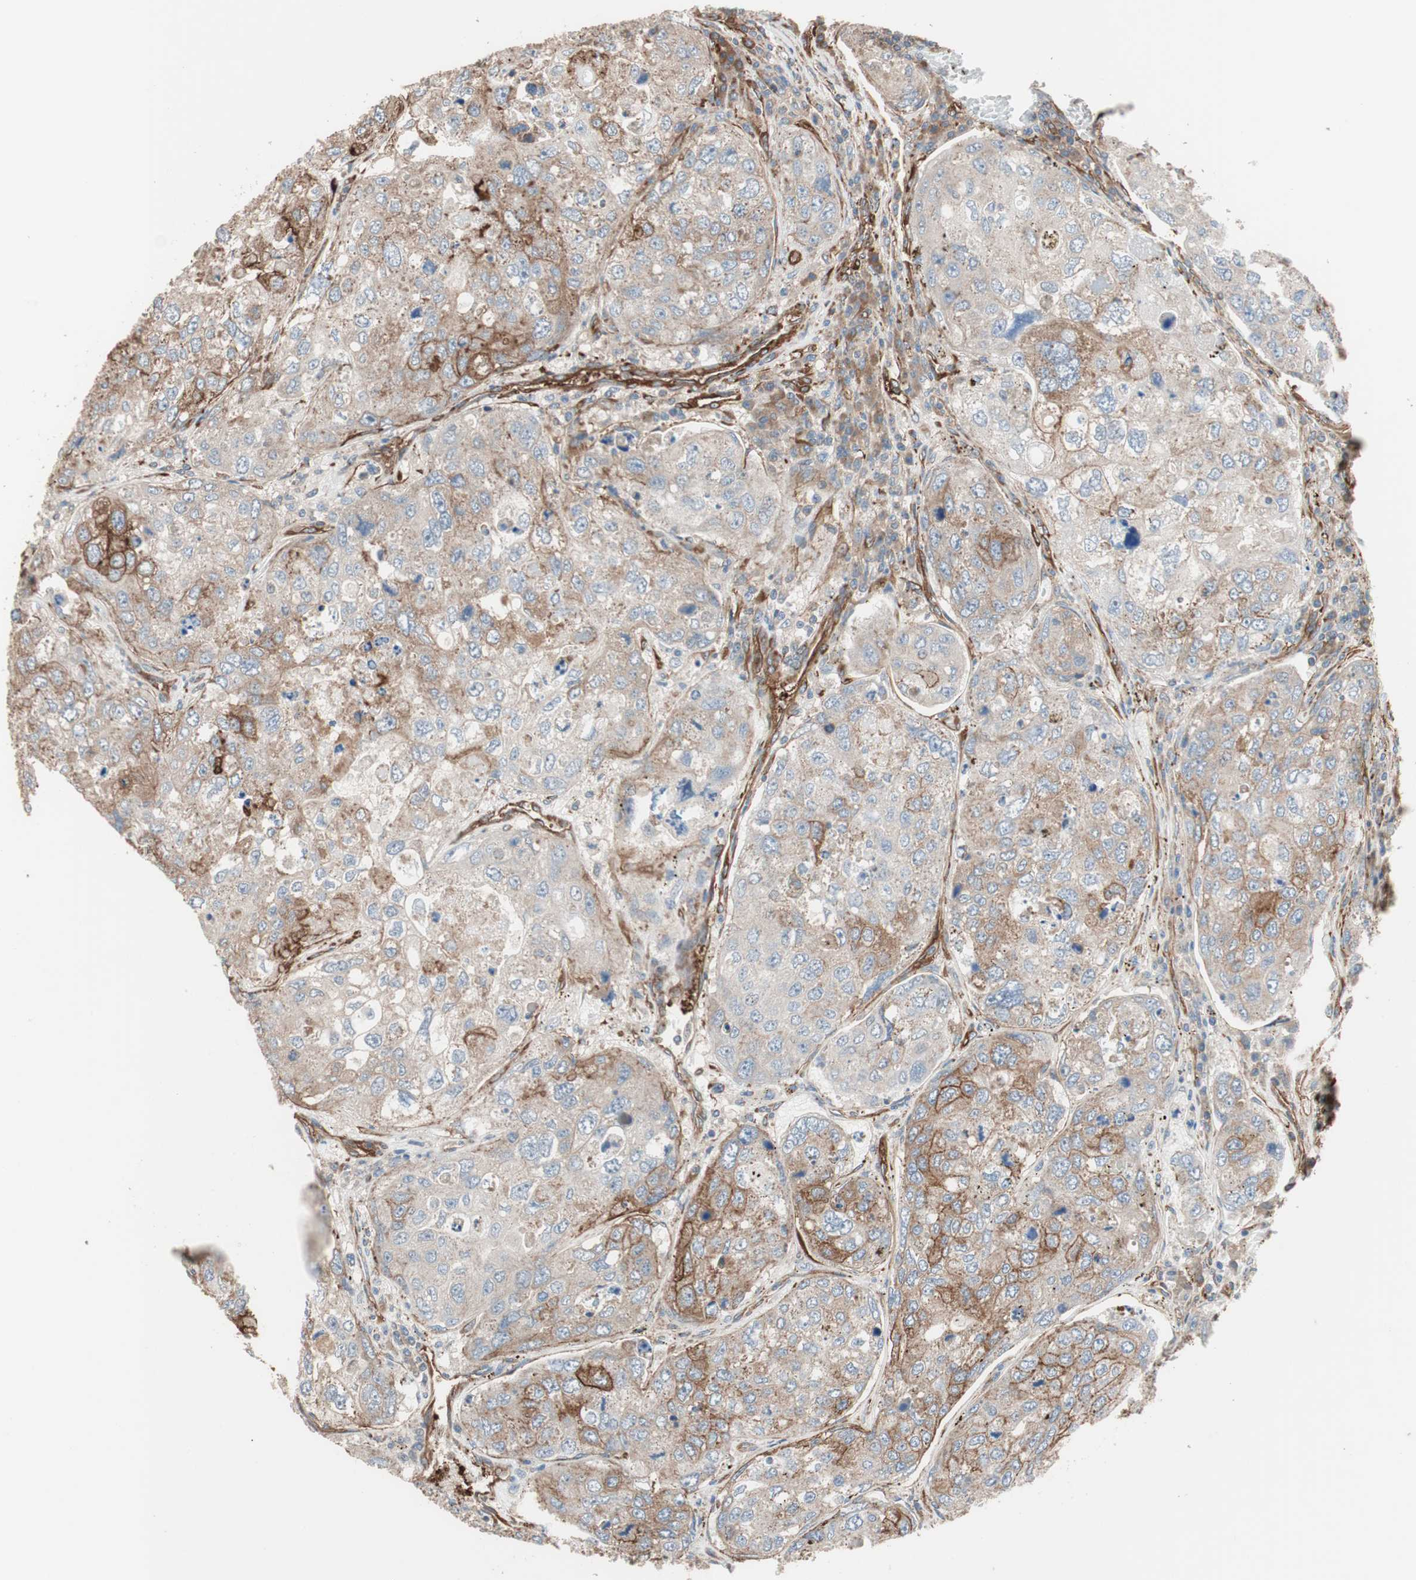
{"staining": {"intensity": "moderate", "quantity": ">75%", "location": "cytoplasmic/membranous"}, "tissue": "urothelial cancer", "cell_type": "Tumor cells", "image_type": "cancer", "snomed": [{"axis": "morphology", "description": "Urothelial carcinoma, High grade"}, {"axis": "topography", "description": "Lymph node"}, {"axis": "topography", "description": "Urinary bladder"}], "caption": "The image reveals immunohistochemical staining of urothelial cancer. There is moderate cytoplasmic/membranous expression is present in approximately >75% of tumor cells. (DAB = brown stain, brightfield microscopy at high magnification).", "gene": "GPSM2", "patient": {"sex": "male", "age": 51}}